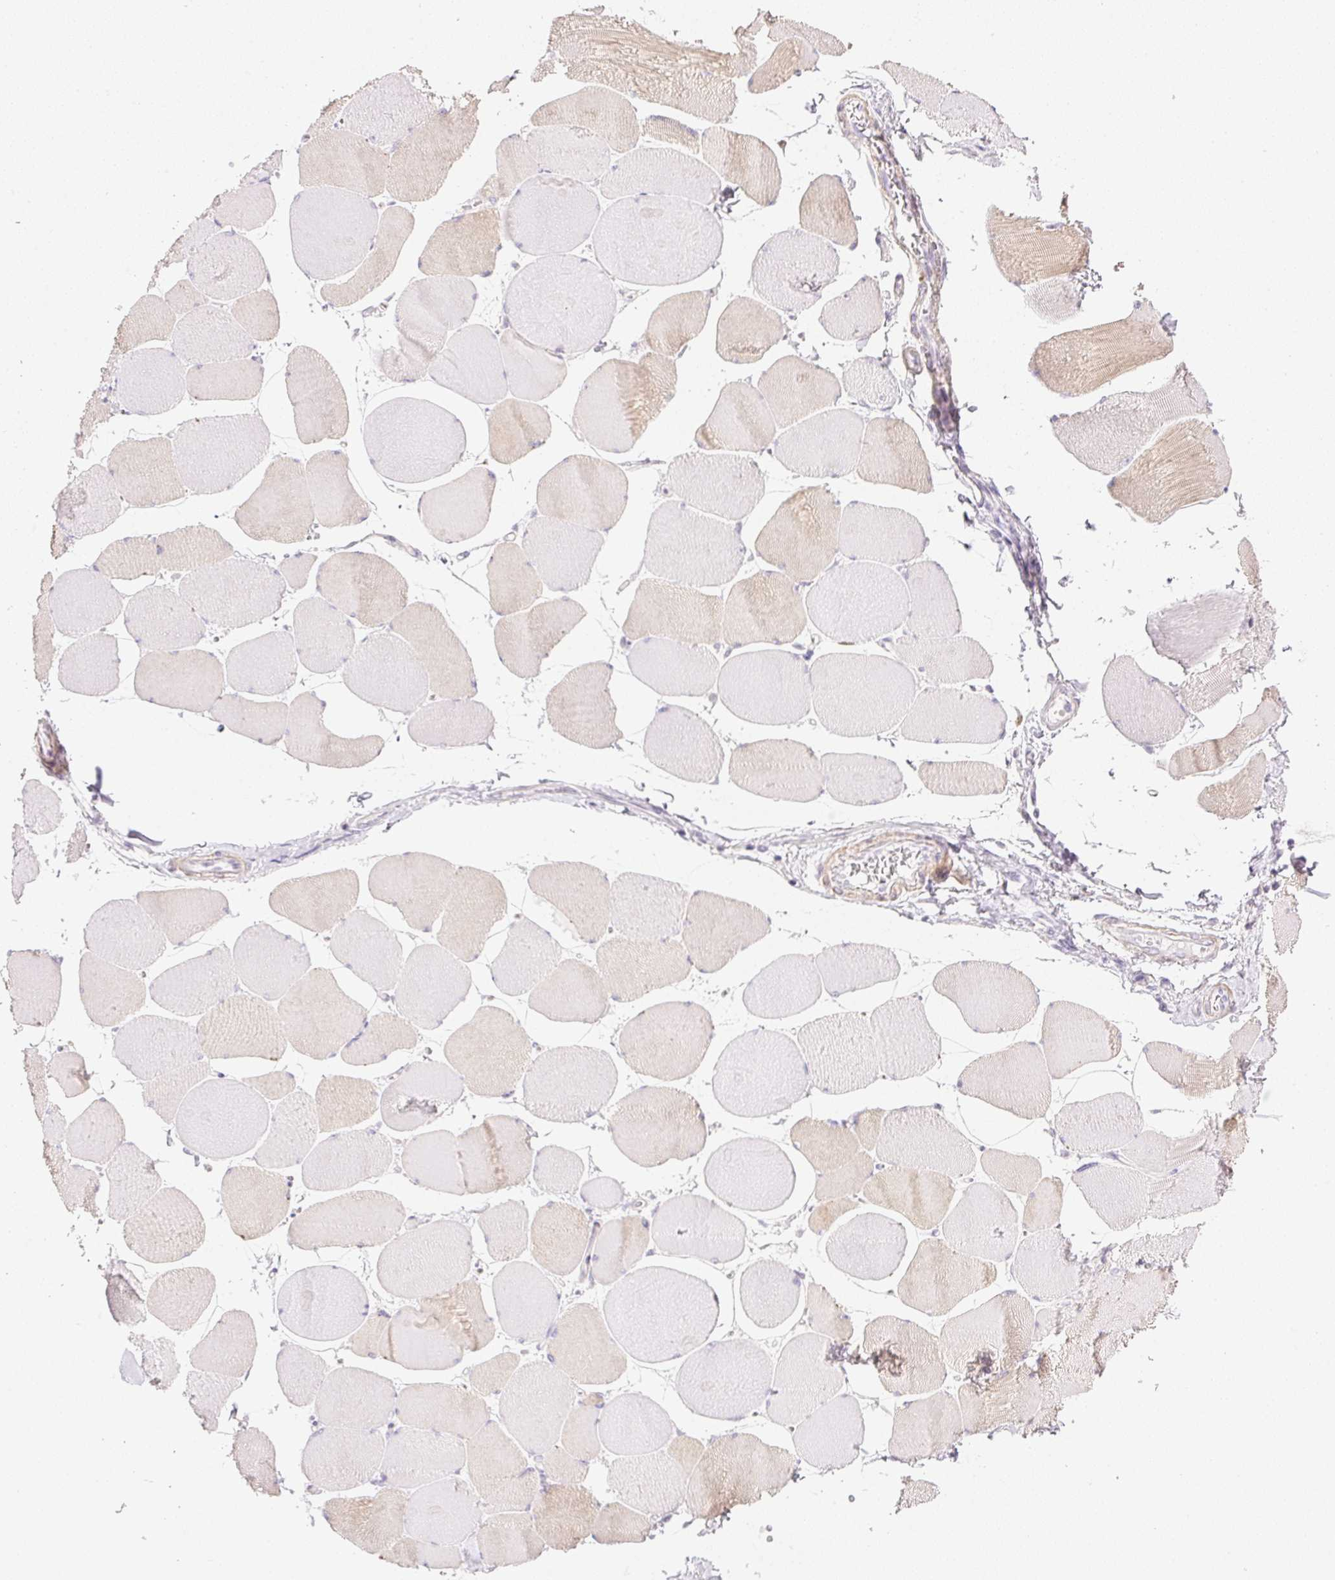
{"staining": {"intensity": "weak", "quantity": "25%-75%", "location": "cytoplasmic/membranous"}, "tissue": "skeletal muscle", "cell_type": "Myocytes", "image_type": "normal", "snomed": [{"axis": "morphology", "description": "Normal tissue, NOS"}, {"axis": "topography", "description": "Skeletal muscle"}], "caption": "A brown stain shows weak cytoplasmic/membranous expression of a protein in myocytes of normal skeletal muscle.", "gene": "KCNE2", "patient": {"sex": "female", "age": 75}}